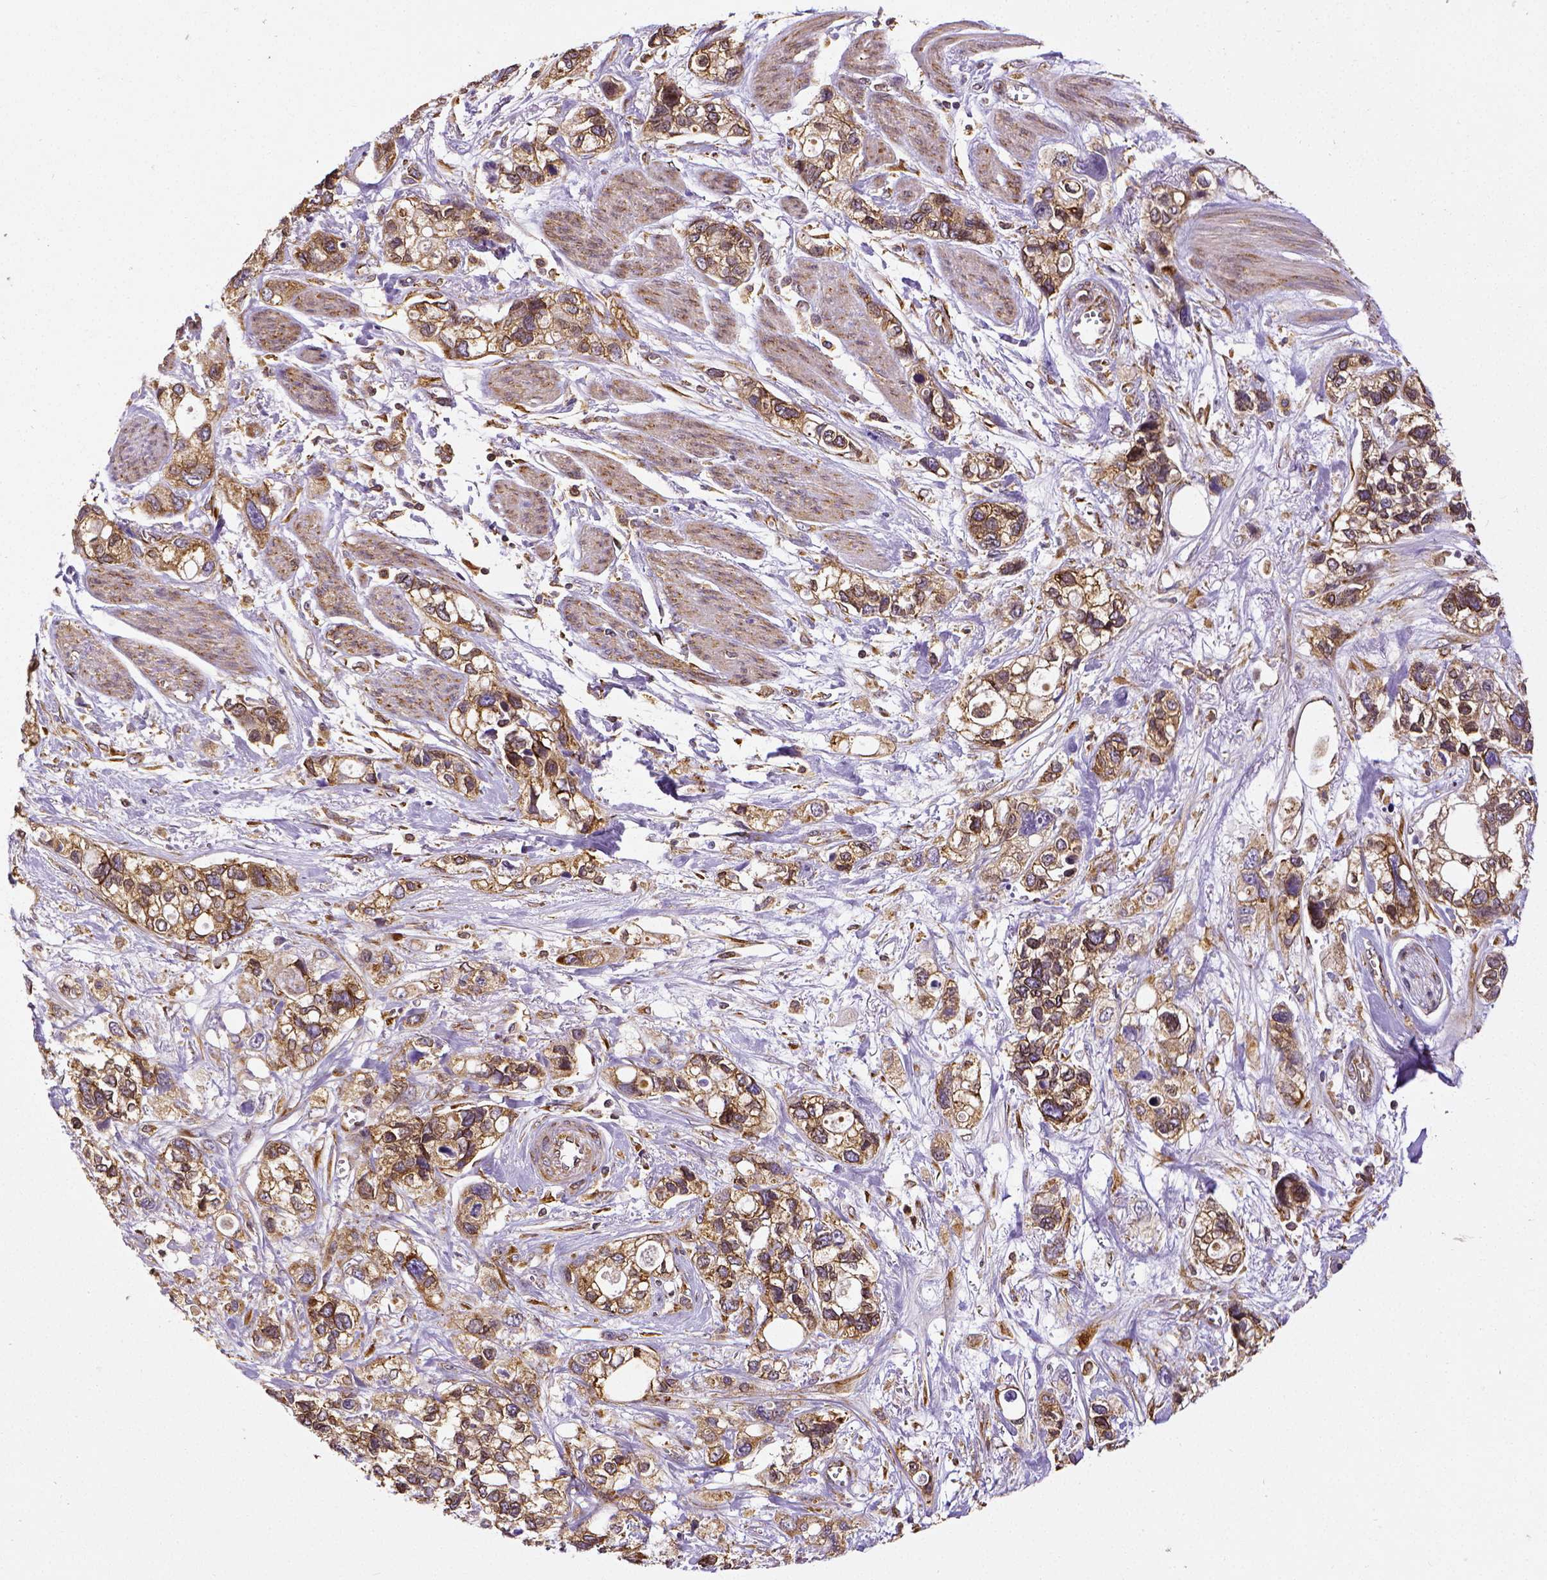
{"staining": {"intensity": "strong", "quantity": ">75%", "location": "cytoplasmic/membranous"}, "tissue": "stomach cancer", "cell_type": "Tumor cells", "image_type": "cancer", "snomed": [{"axis": "morphology", "description": "Adenocarcinoma, NOS"}, {"axis": "topography", "description": "Stomach, upper"}], "caption": "The image shows a brown stain indicating the presence of a protein in the cytoplasmic/membranous of tumor cells in stomach cancer.", "gene": "MTDH", "patient": {"sex": "female", "age": 81}}